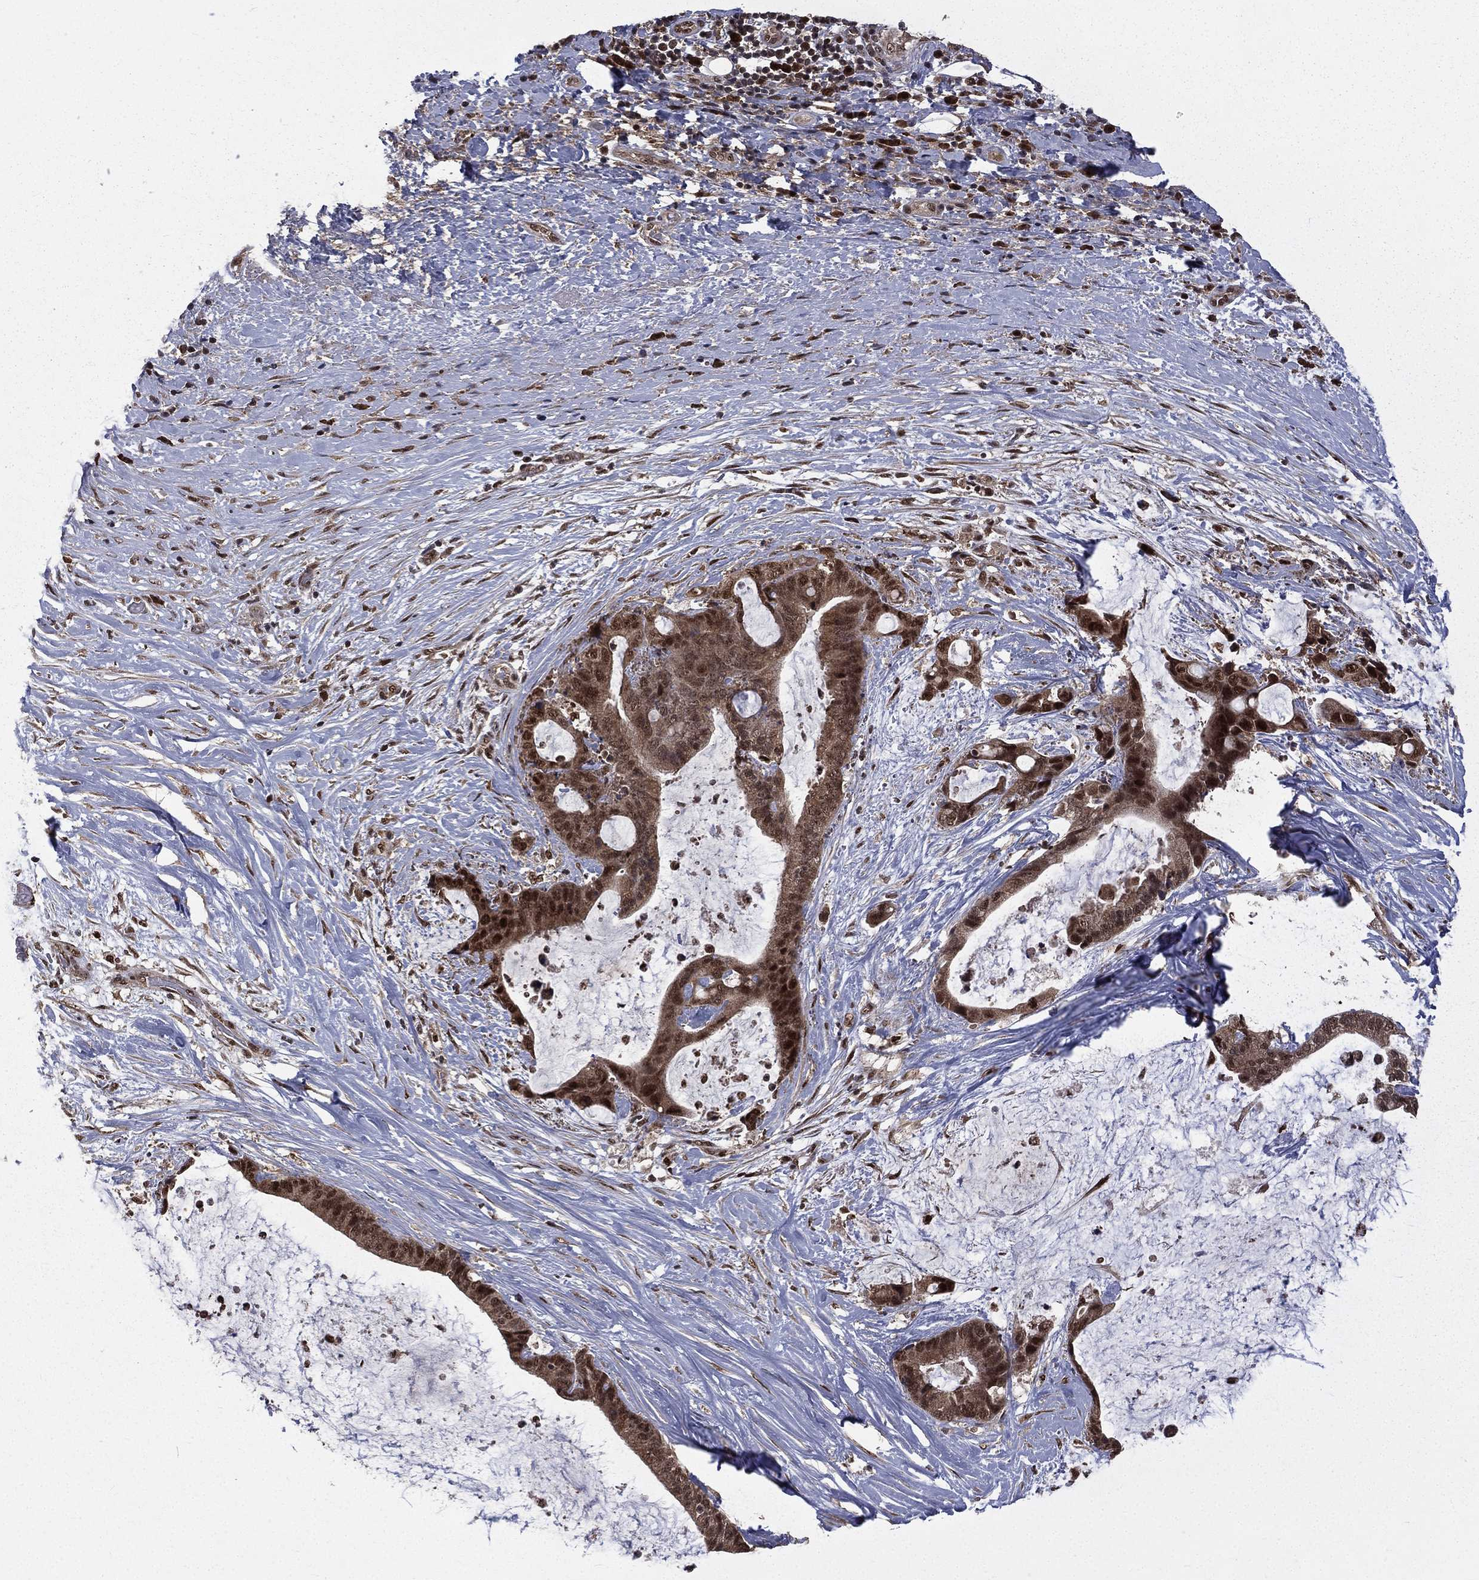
{"staining": {"intensity": "strong", "quantity": "25%-75%", "location": "nuclear"}, "tissue": "liver cancer", "cell_type": "Tumor cells", "image_type": "cancer", "snomed": [{"axis": "morphology", "description": "Cholangiocarcinoma"}, {"axis": "topography", "description": "Liver"}], "caption": "This is a photomicrograph of immunohistochemistry (IHC) staining of liver cancer, which shows strong expression in the nuclear of tumor cells.", "gene": "JMJD6", "patient": {"sex": "female", "age": 73}}